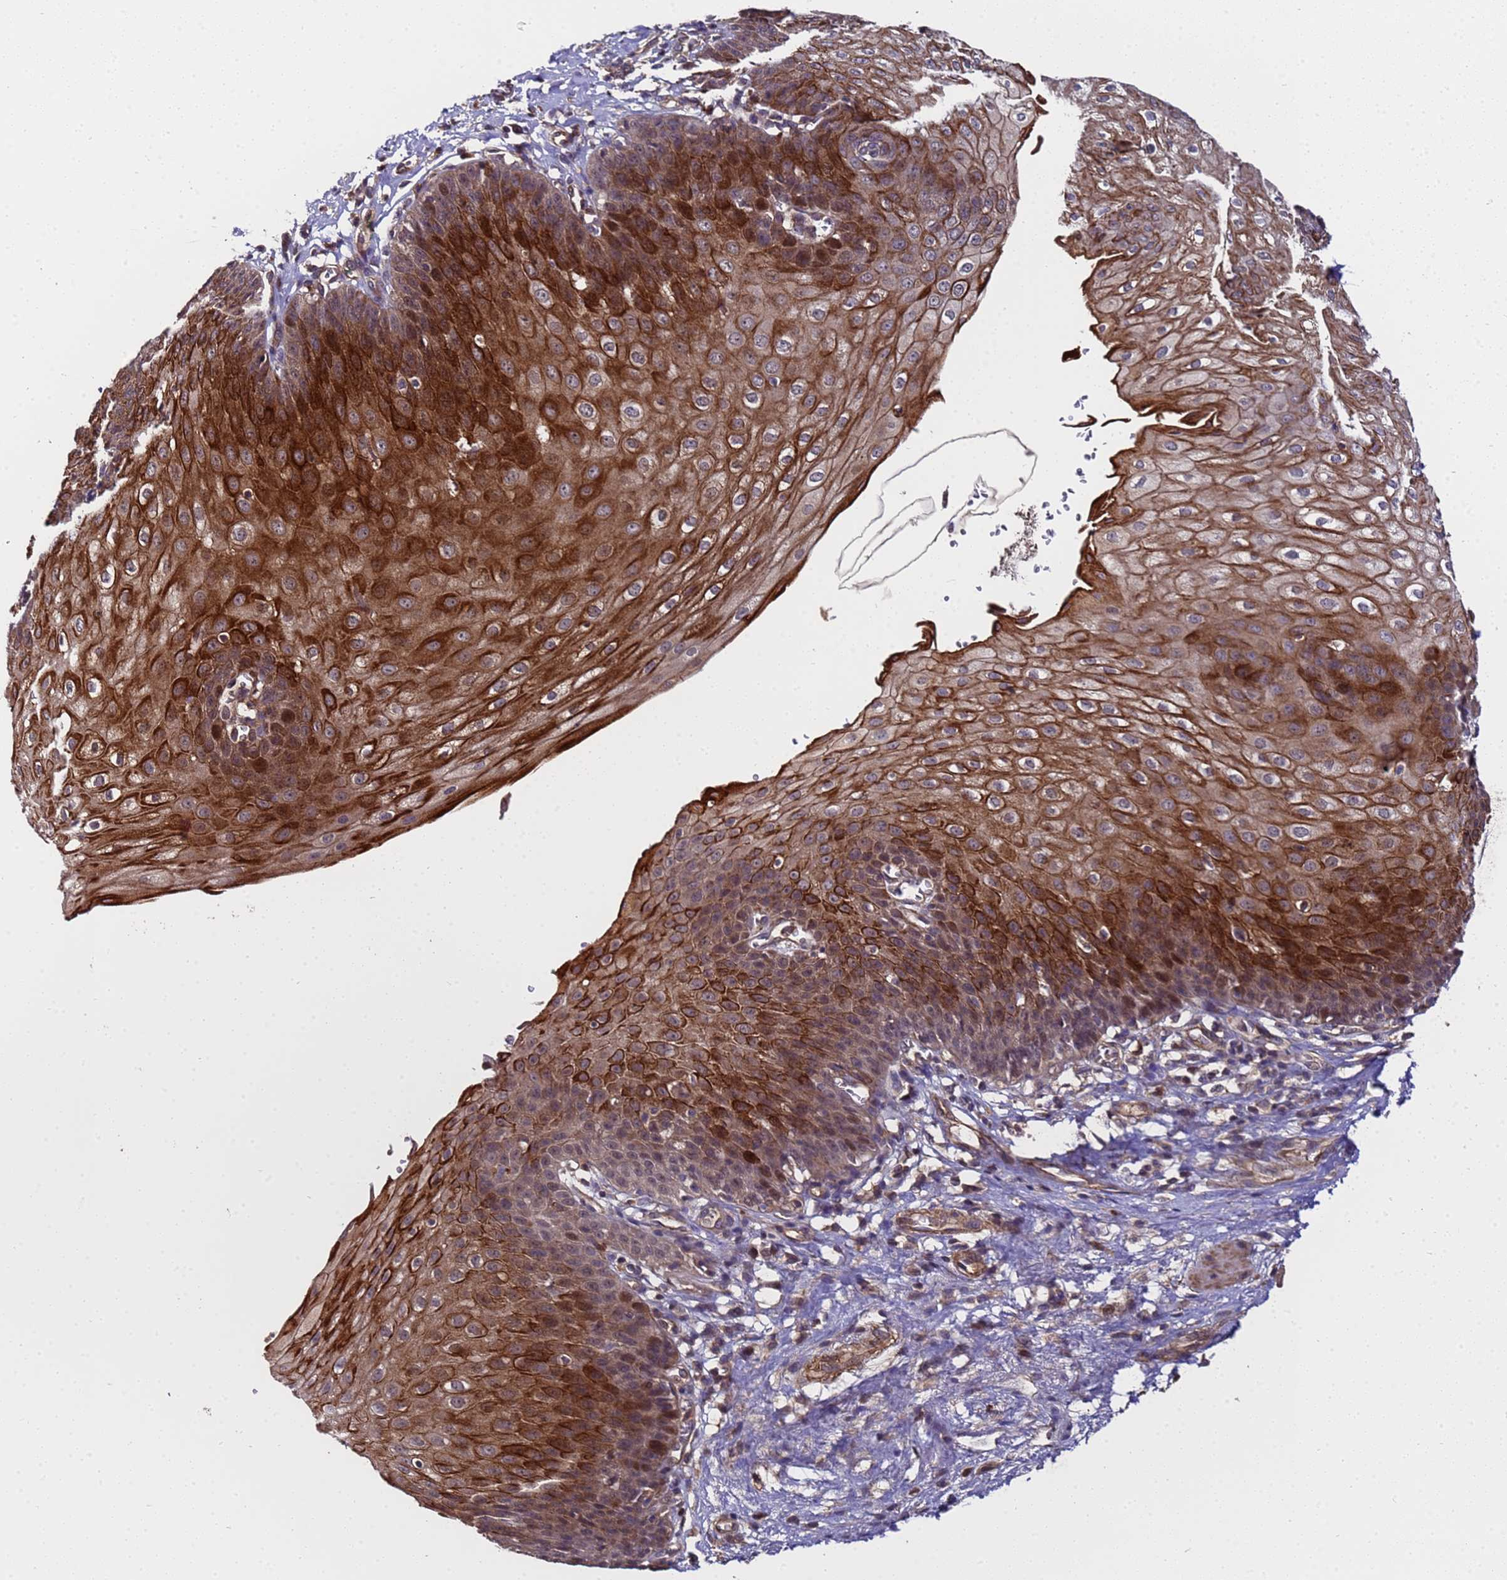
{"staining": {"intensity": "strong", "quantity": ">75%", "location": "cytoplasmic/membranous,nuclear"}, "tissue": "esophagus", "cell_type": "Squamous epithelial cells", "image_type": "normal", "snomed": [{"axis": "morphology", "description": "Normal tissue, NOS"}, {"axis": "topography", "description": "Esophagus"}], "caption": "Protein staining displays strong cytoplasmic/membranous,nuclear staining in approximately >75% of squamous epithelial cells in normal esophagus.", "gene": "GSTCD", "patient": {"sex": "male", "age": 71}}